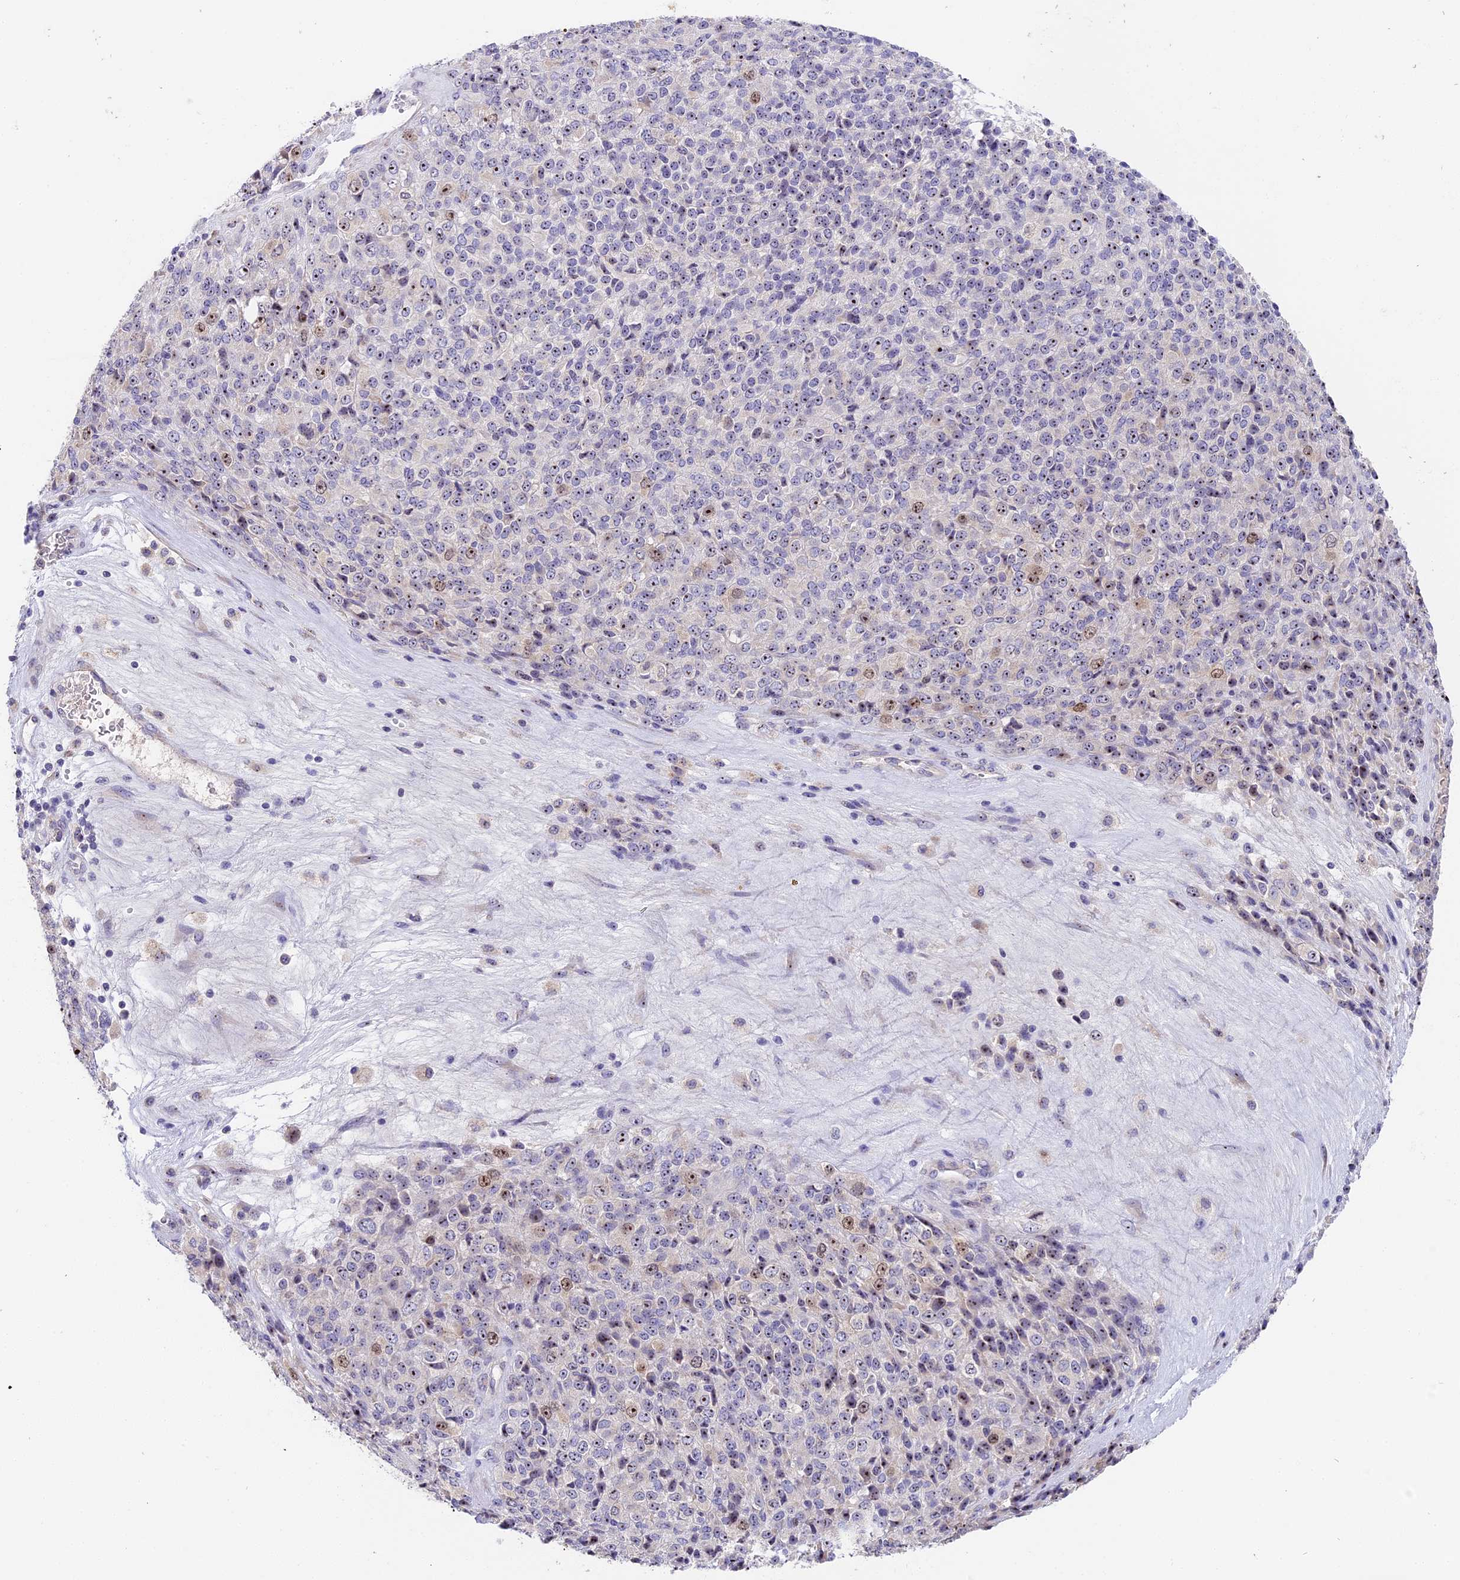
{"staining": {"intensity": "moderate", "quantity": "<25%", "location": "nuclear"}, "tissue": "melanoma", "cell_type": "Tumor cells", "image_type": "cancer", "snomed": [{"axis": "morphology", "description": "Malignant melanoma, Metastatic site"}, {"axis": "topography", "description": "Brain"}], "caption": "Moderate nuclear protein positivity is identified in about <25% of tumor cells in melanoma.", "gene": "RAD51", "patient": {"sex": "female", "age": 56}}